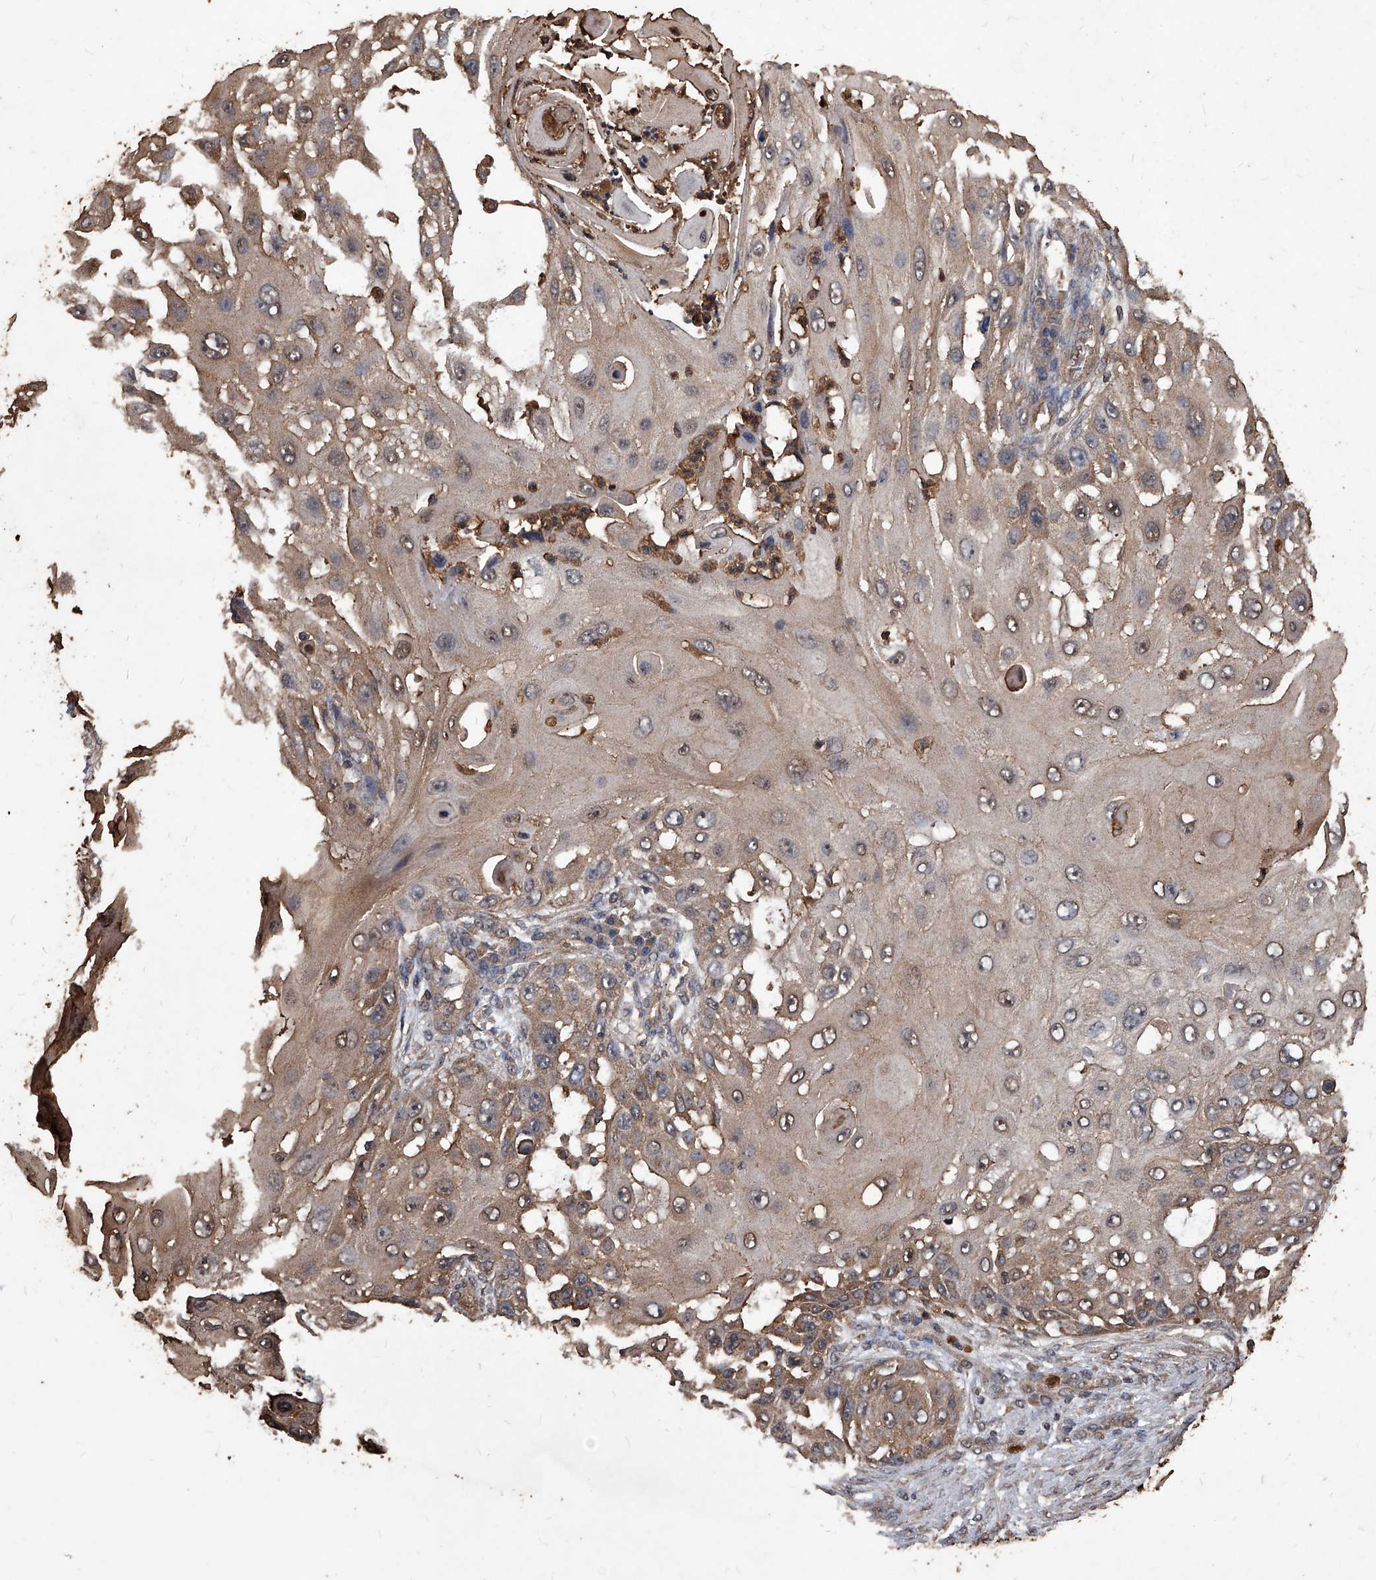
{"staining": {"intensity": "weak", "quantity": "25%-75%", "location": "cytoplasmic/membranous"}, "tissue": "skin cancer", "cell_type": "Tumor cells", "image_type": "cancer", "snomed": [{"axis": "morphology", "description": "Squamous cell carcinoma, NOS"}, {"axis": "topography", "description": "Skin"}], "caption": "Approximately 25%-75% of tumor cells in human skin cancer (squamous cell carcinoma) show weak cytoplasmic/membranous protein expression as visualized by brown immunohistochemical staining.", "gene": "UCP2", "patient": {"sex": "female", "age": 44}}